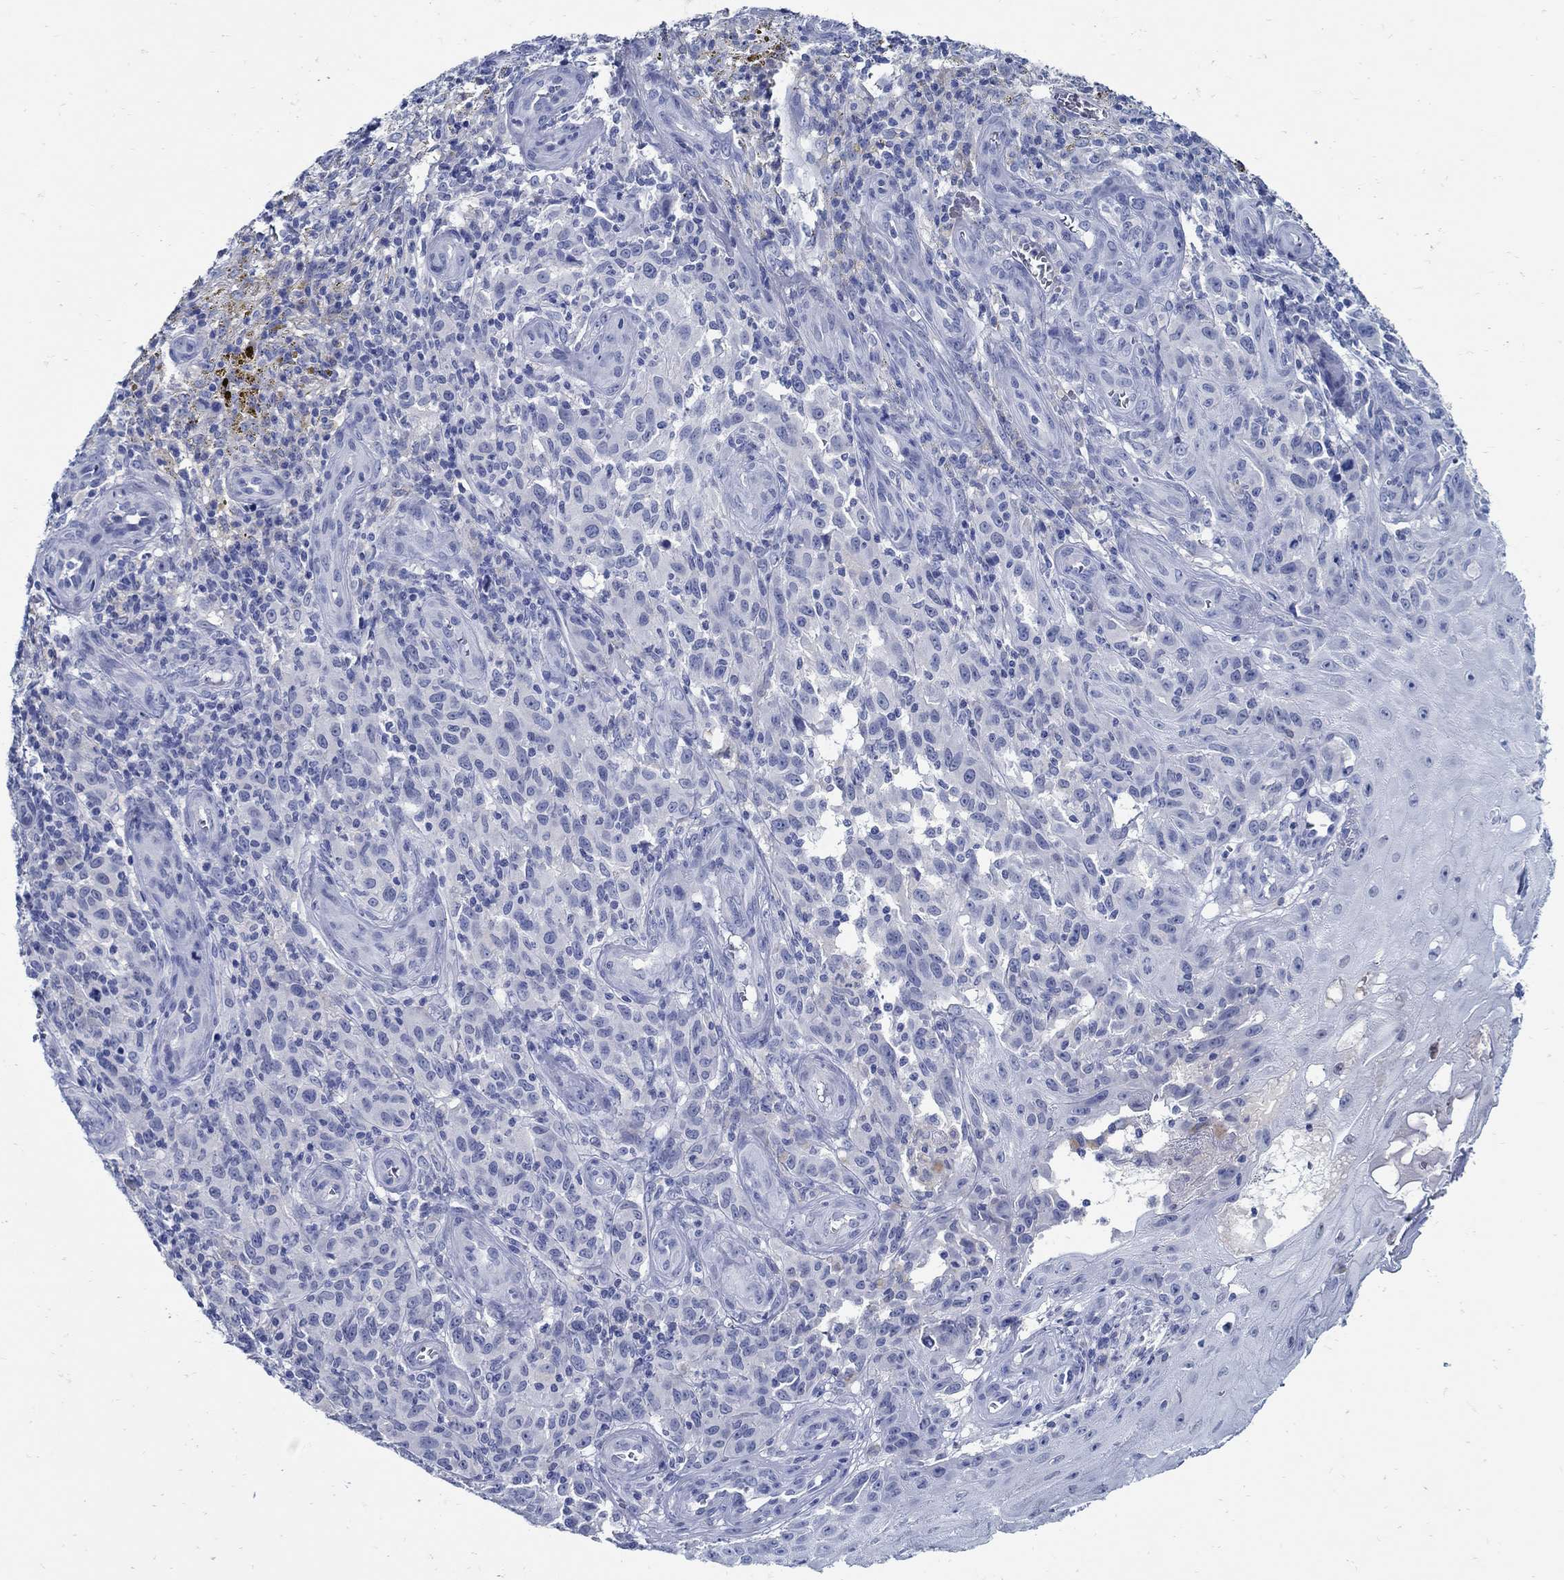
{"staining": {"intensity": "negative", "quantity": "none", "location": "none"}, "tissue": "melanoma", "cell_type": "Tumor cells", "image_type": "cancer", "snomed": [{"axis": "morphology", "description": "Malignant melanoma, NOS"}, {"axis": "topography", "description": "Skin"}], "caption": "This is an immunohistochemistry (IHC) histopathology image of human melanoma. There is no staining in tumor cells.", "gene": "PAX9", "patient": {"sex": "female", "age": 53}}